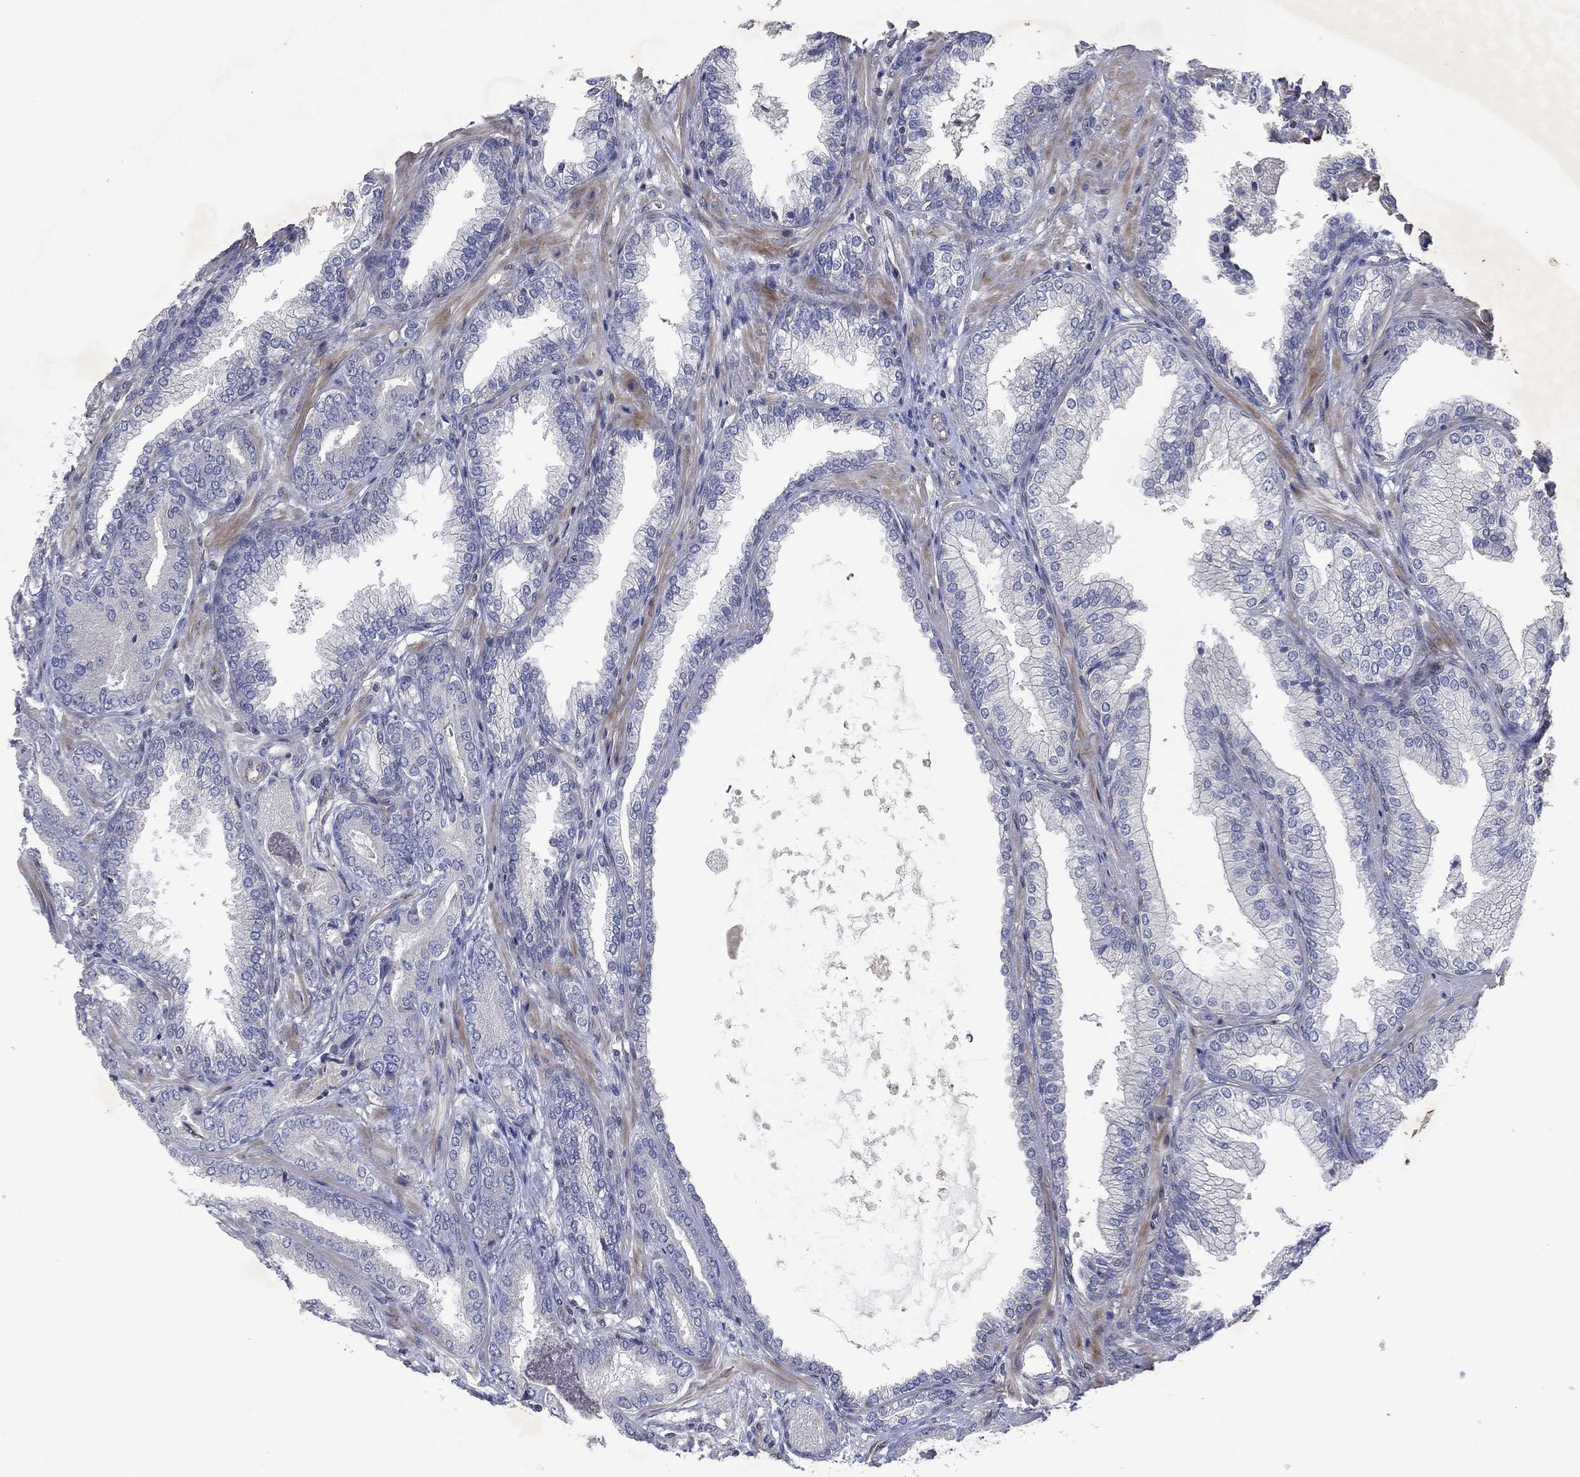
{"staining": {"intensity": "negative", "quantity": "none", "location": "none"}, "tissue": "prostate cancer", "cell_type": "Tumor cells", "image_type": "cancer", "snomed": [{"axis": "morphology", "description": "Adenocarcinoma, Low grade"}, {"axis": "topography", "description": "Prostate"}], "caption": "Photomicrograph shows no protein positivity in tumor cells of prostate adenocarcinoma (low-grade) tissue. (DAB IHC, high magnification).", "gene": "FLI1", "patient": {"sex": "male", "age": 68}}